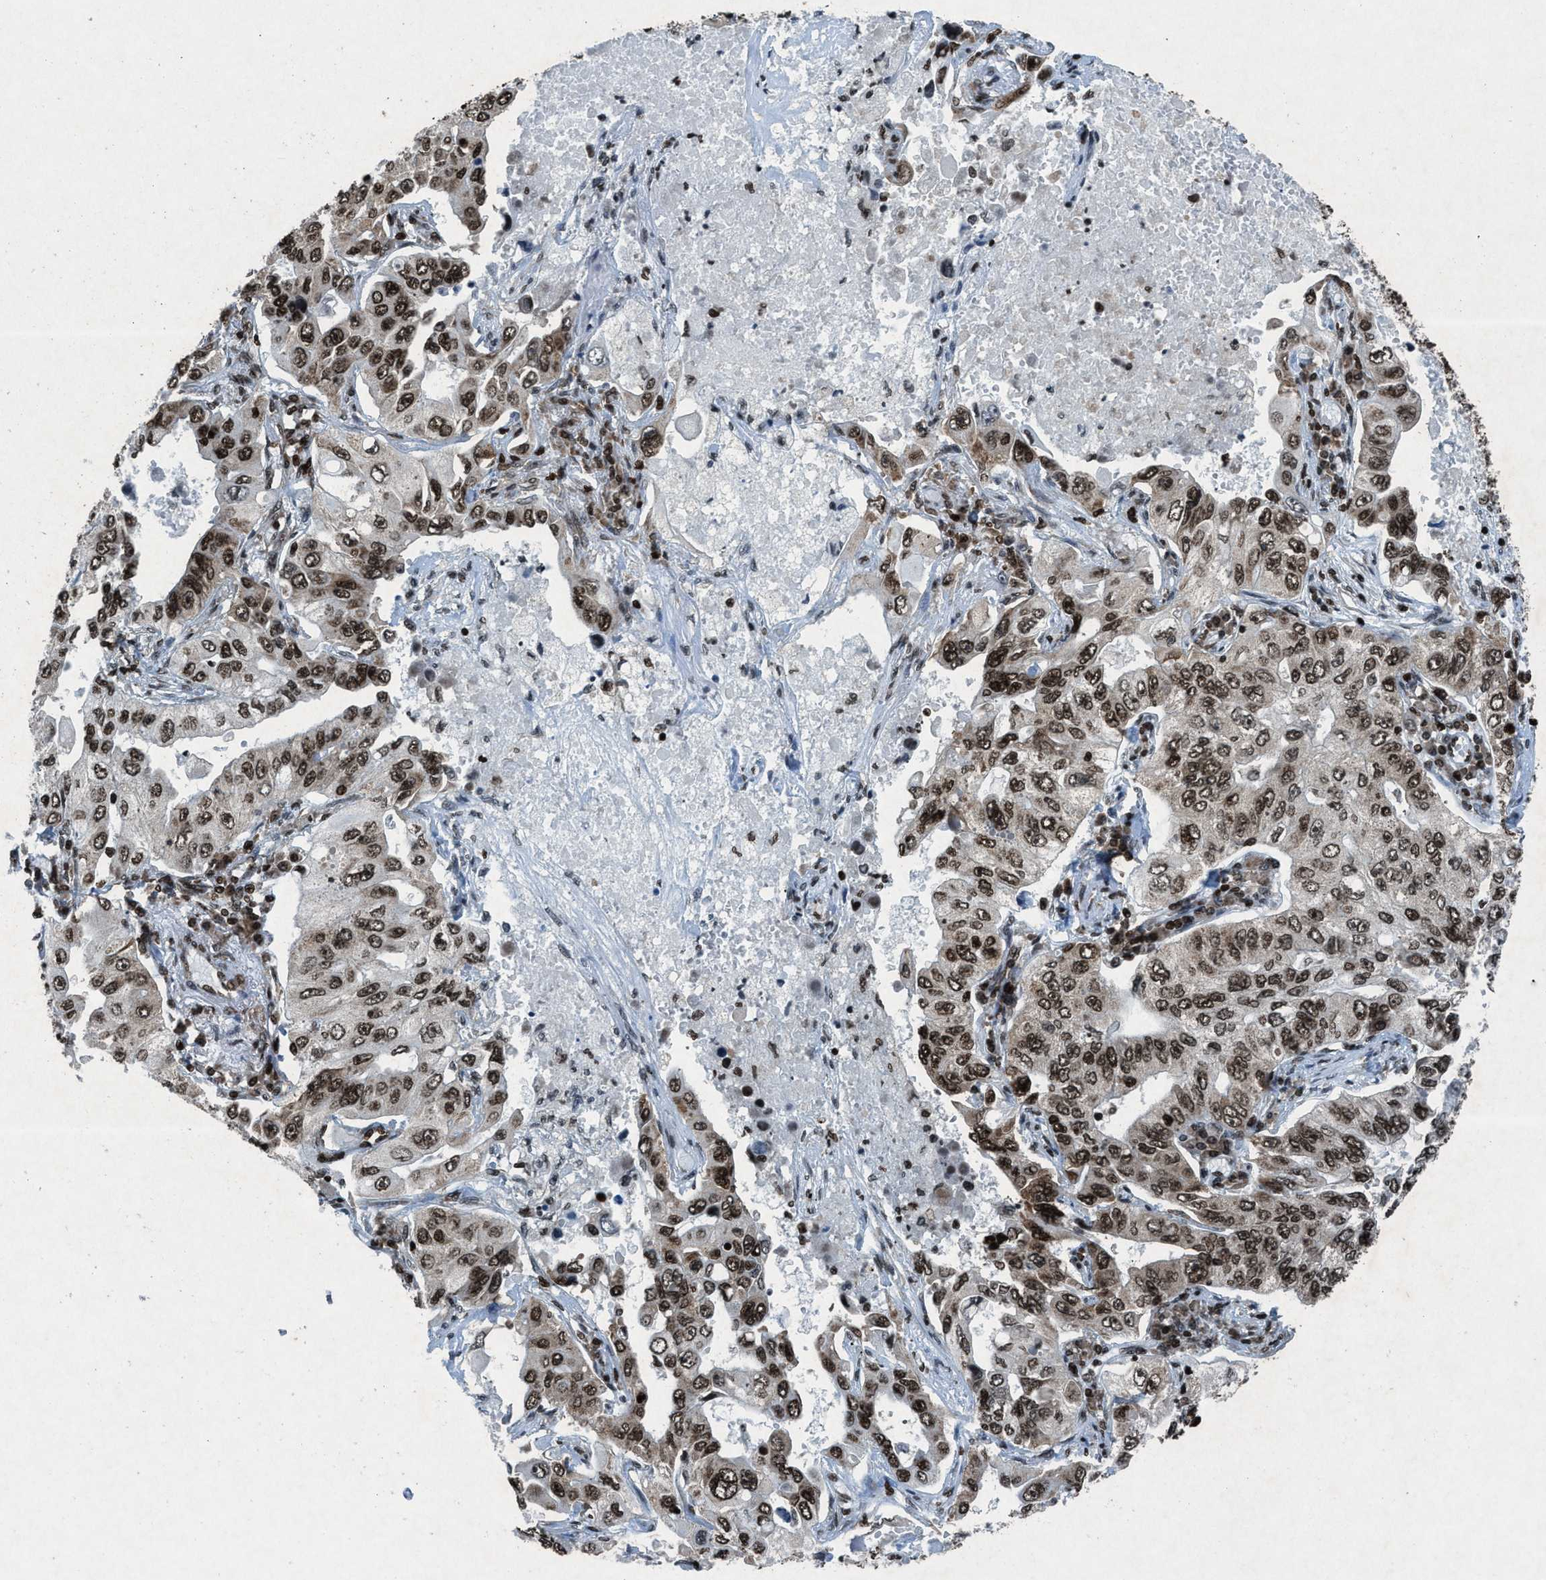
{"staining": {"intensity": "moderate", "quantity": ">75%", "location": "nuclear"}, "tissue": "lung cancer", "cell_type": "Tumor cells", "image_type": "cancer", "snomed": [{"axis": "morphology", "description": "Adenocarcinoma, NOS"}, {"axis": "topography", "description": "Lung"}], "caption": "Immunohistochemical staining of lung cancer displays medium levels of moderate nuclear protein positivity in approximately >75% of tumor cells.", "gene": "NXF1", "patient": {"sex": "male", "age": 84}}